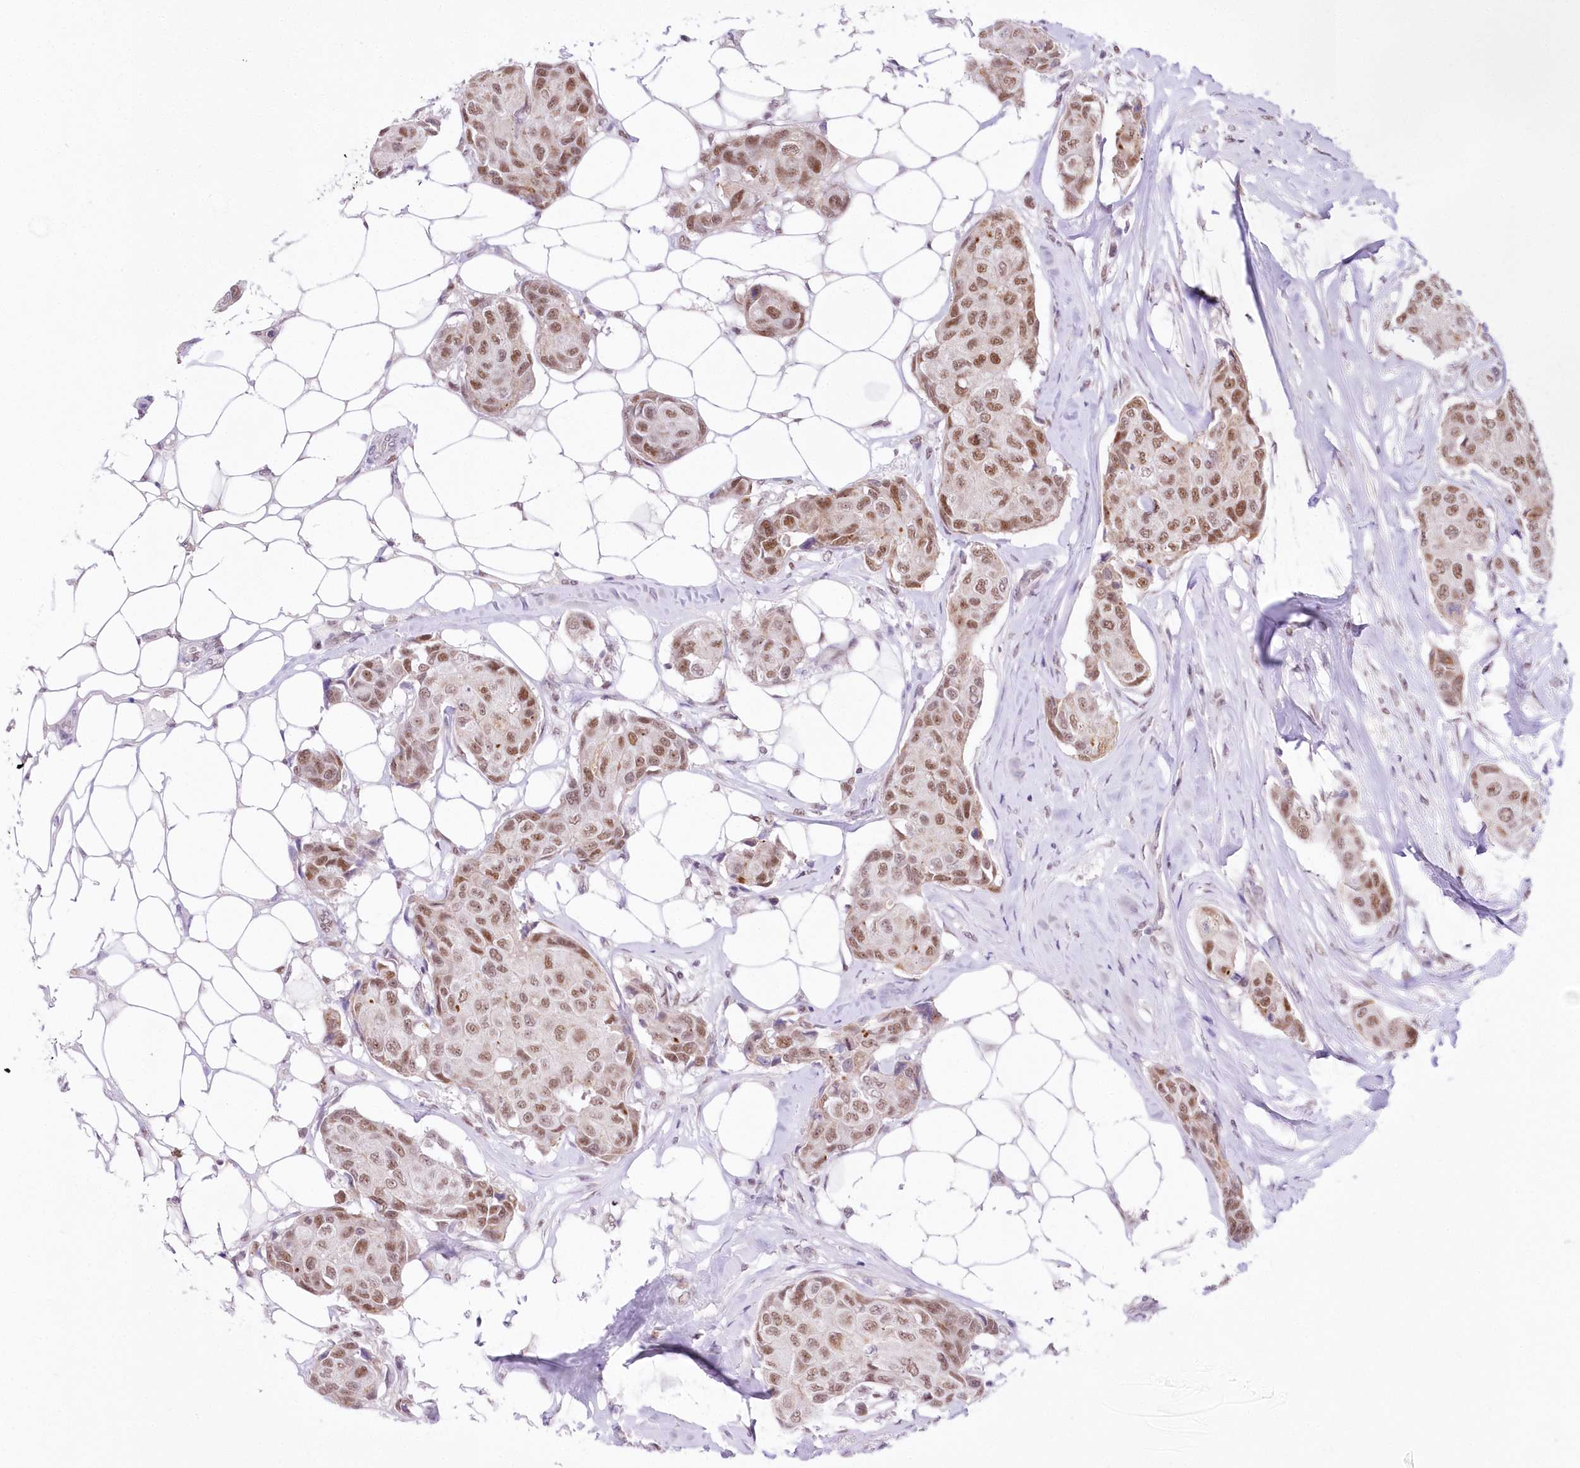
{"staining": {"intensity": "moderate", "quantity": ">75%", "location": "nuclear"}, "tissue": "breast cancer", "cell_type": "Tumor cells", "image_type": "cancer", "snomed": [{"axis": "morphology", "description": "Duct carcinoma"}, {"axis": "topography", "description": "Breast"}], "caption": "Brown immunohistochemical staining in intraductal carcinoma (breast) exhibits moderate nuclear staining in approximately >75% of tumor cells.", "gene": "NSUN2", "patient": {"sex": "female", "age": 80}}